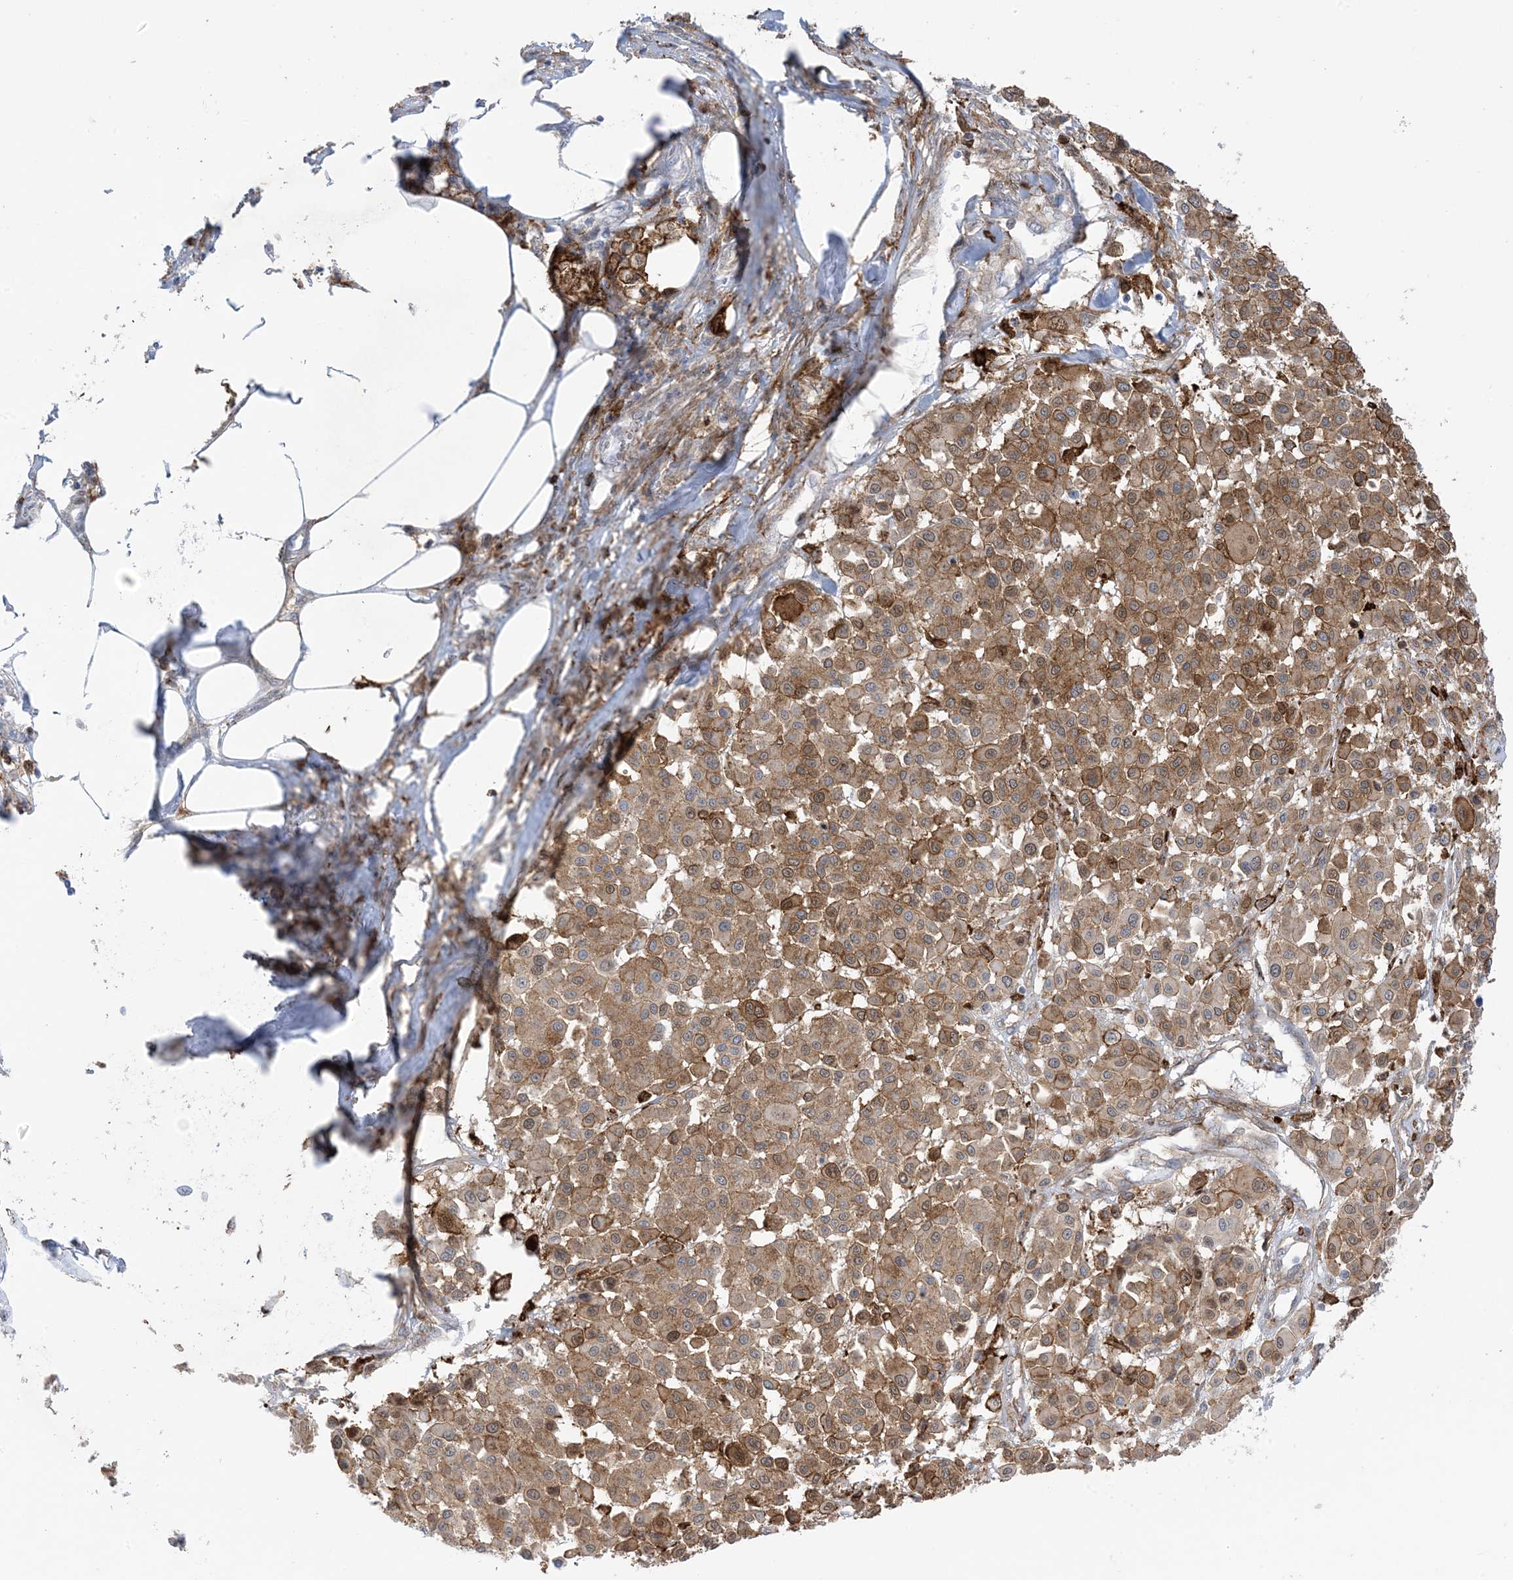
{"staining": {"intensity": "moderate", "quantity": ">75%", "location": "cytoplasmic/membranous"}, "tissue": "melanoma", "cell_type": "Tumor cells", "image_type": "cancer", "snomed": [{"axis": "morphology", "description": "Malignant melanoma, Metastatic site"}, {"axis": "topography", "description": "Soft tissue"}], "caption": "Malignant melanoma (metastatic site) tissue displays moderate cytoplasmic/membranous positivity in approximately >75% of tumor cells, visualized by immunohistochemistry. (IHC, brightfield microscopy, high magnification).", "gene": "ICMT", "patient": {"sex": "male", "age": 41}}